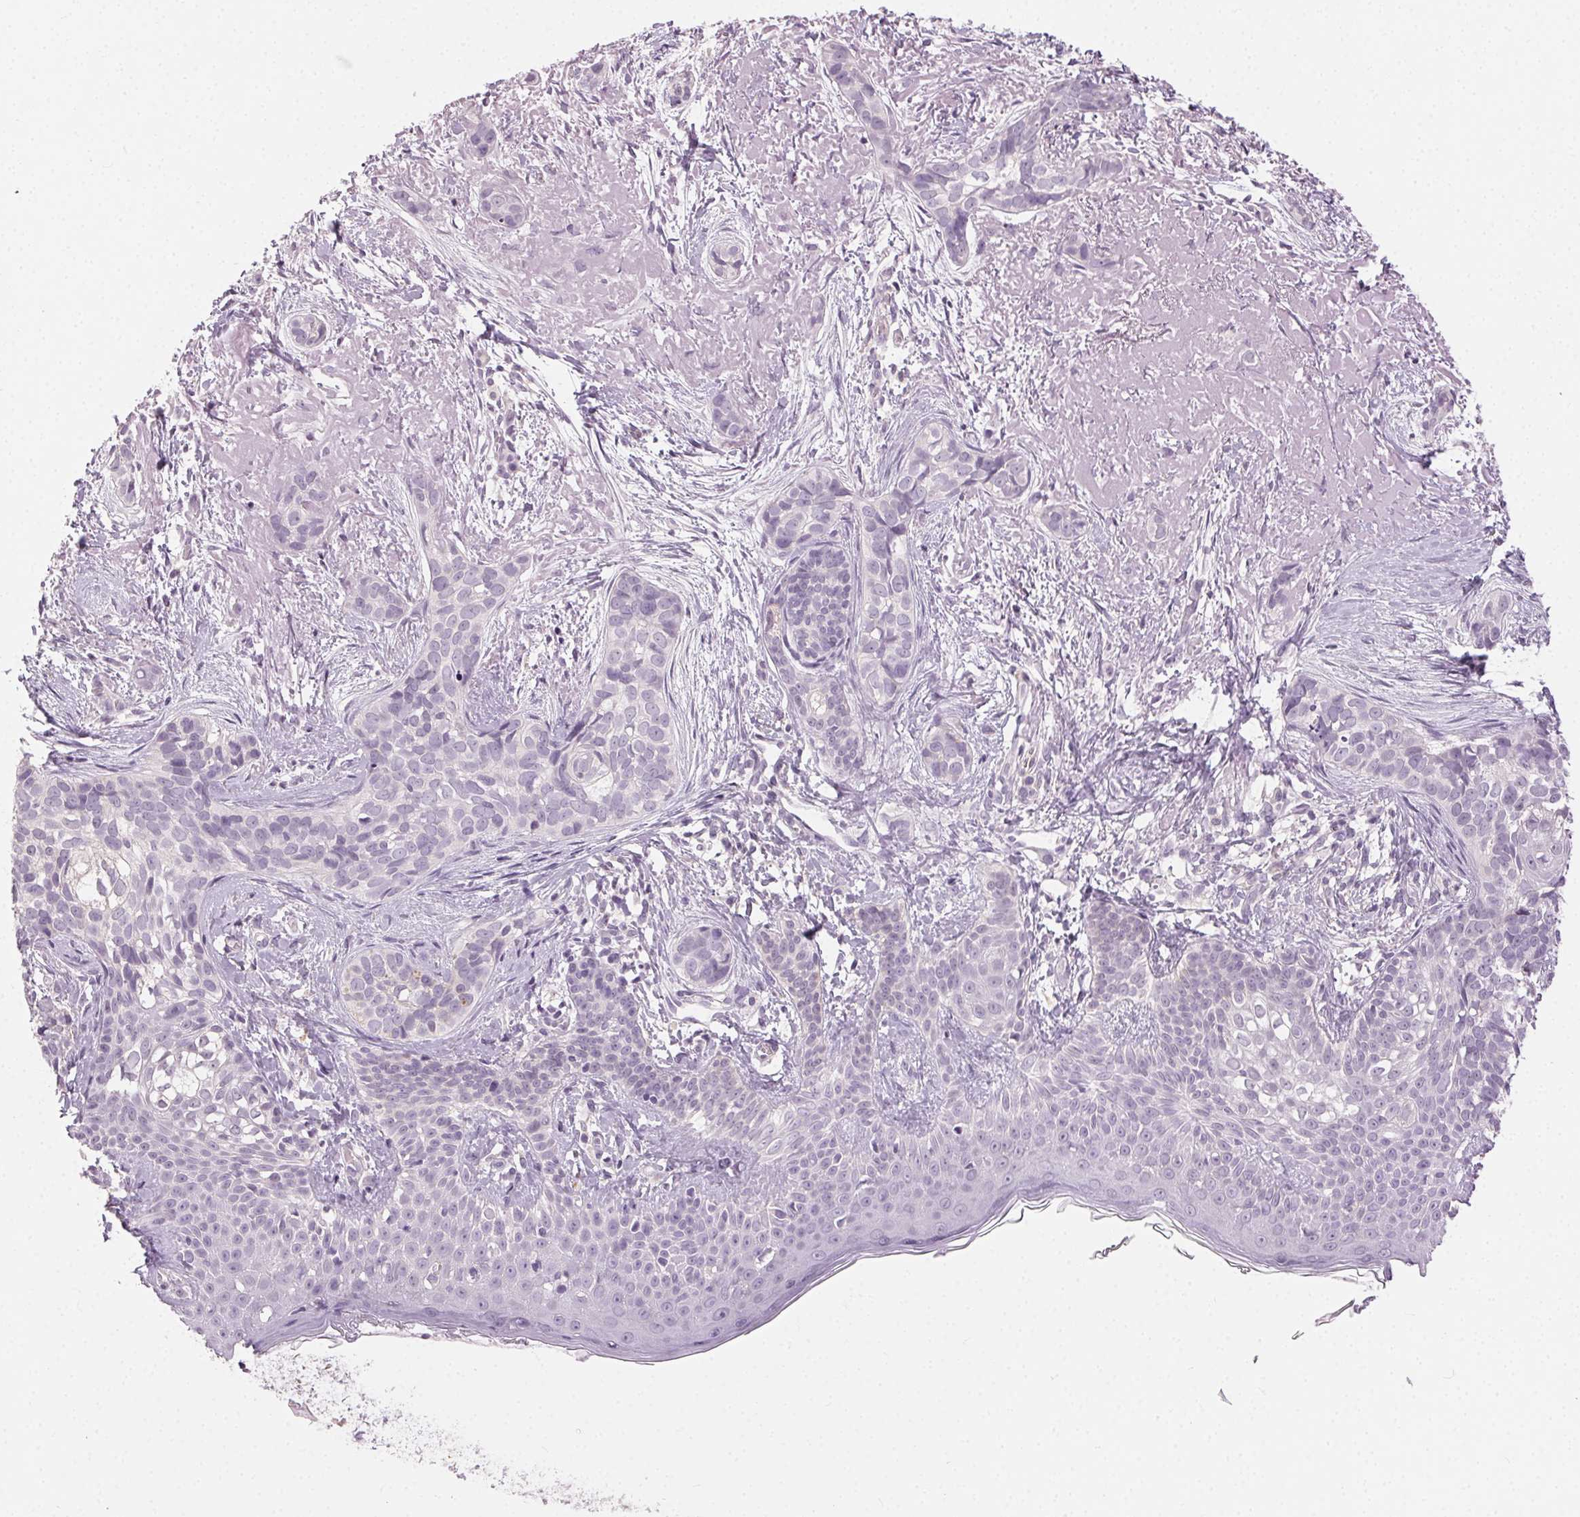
{"staining": {"intensity": "negative", "quantity": "none", "location": "none"}, "tissue": "skin cancer", "cell_type": "Tumor cells", "image_type": "cancer", "snomed": [{"axis": "morphology", "description": "Basal cell carcinoma"}, {"axis": "topography", "description": "Skin"}], "caption": "DAB (3,3'-diaminobenzidine) immunohistochemical staining of human skin basal cell carcinoma reveals no significant positivity in tumor cells.", "gene": "CLTRN", "patient": {"sex": "male", "age": 87}}